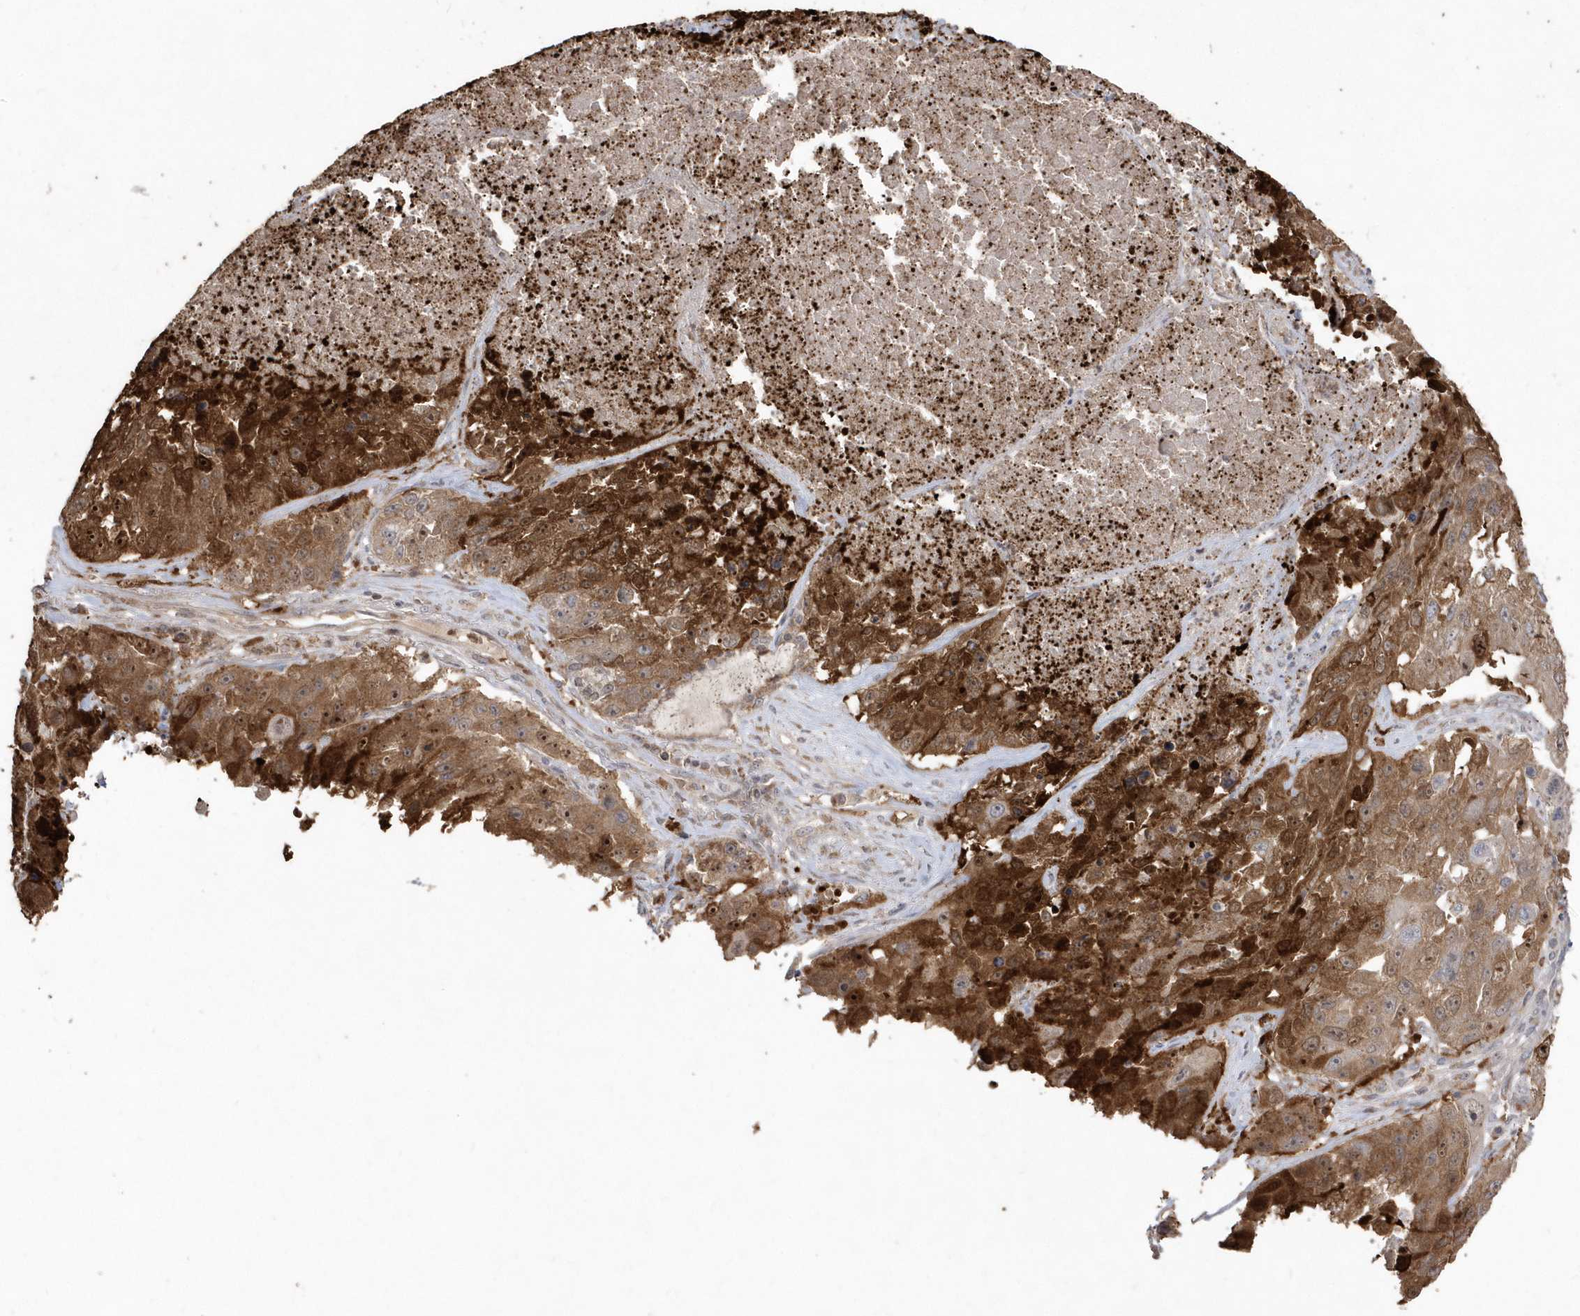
{"staining": {"intensity": "strong", "quantity": ">75%", "location": "cytoplasmic/membranous"}, "tissue": "lung cancer", "cell_type": "Tumor cells", "image_type": "cancer", "snomed": [{"axis": "morphology", "description": "Squamous cell carcinoma, NOS"}, {"axis": "topography", "description": "Lung"}], "caption": "Protein expression analysis of human squamous cell carcinoma (lung) reveals strong cytoplasmic/membranous staining in approximately >75% of tumor cells.", "gene": "GEMIN6", "patient": {"sex": "male", "age": 61}}